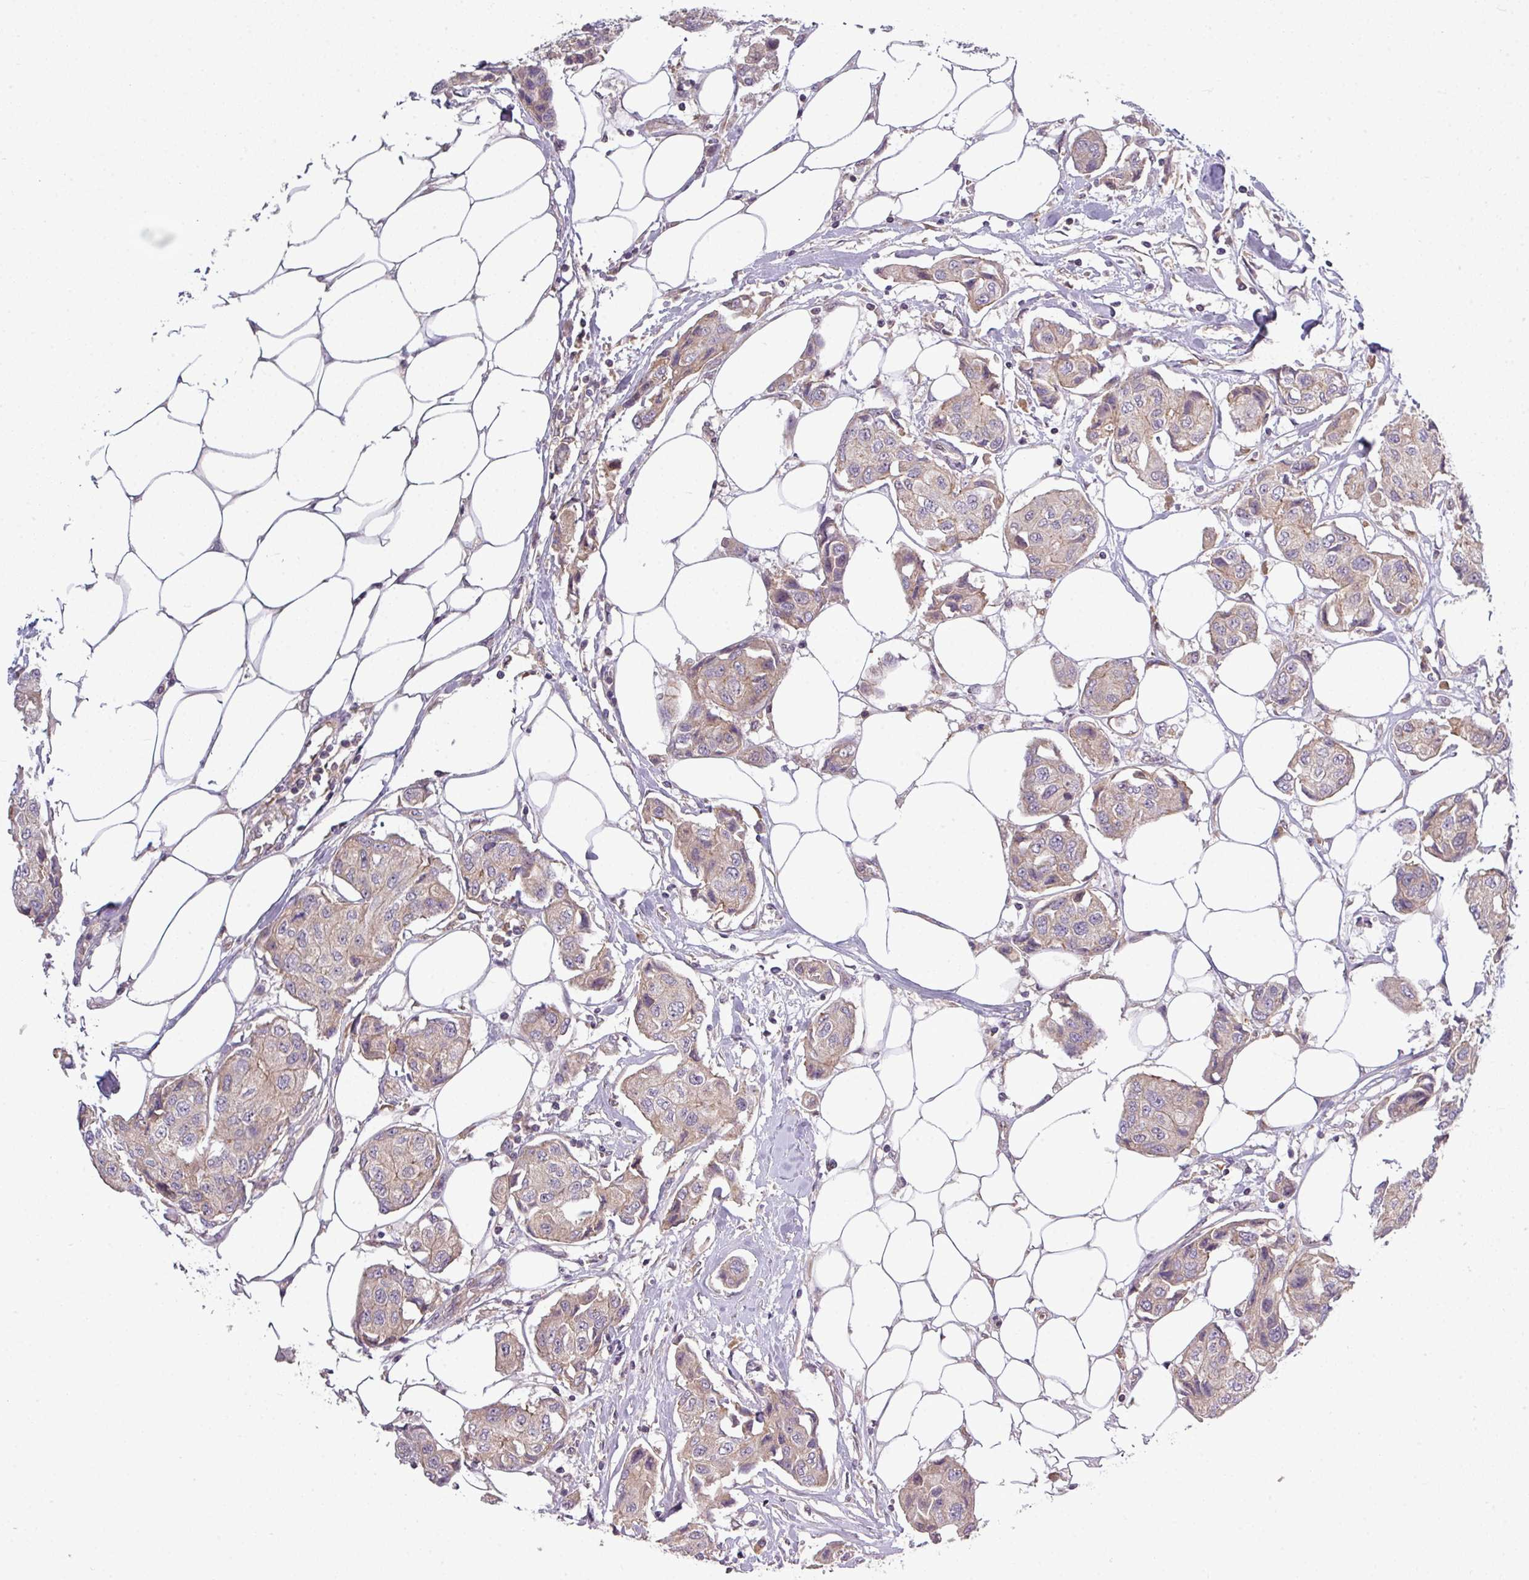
{"staining": {"intensity": "moderate", "quantity": "25%-75%", "location": "cytoplasmic/membranous"}, "tissue": "breast cancer", "cell_type": "Tumor cells", "image_type": "cancer", "snomed": [{"axis": "morphology", "description": "Duct carcinoma"}, {"axis": "topography", "description": "Breast"}, {"axis": "topography", "description": "Lymph node"}], "caption": "There is medium levels of moderate cytoplasmic/membranous positivity in tumor cells of breast cancer, as demonstrated by immunohistochemical staining (brown color).", "gene": "PAPLN", "patient": {"sex": "female", "age": 80}}